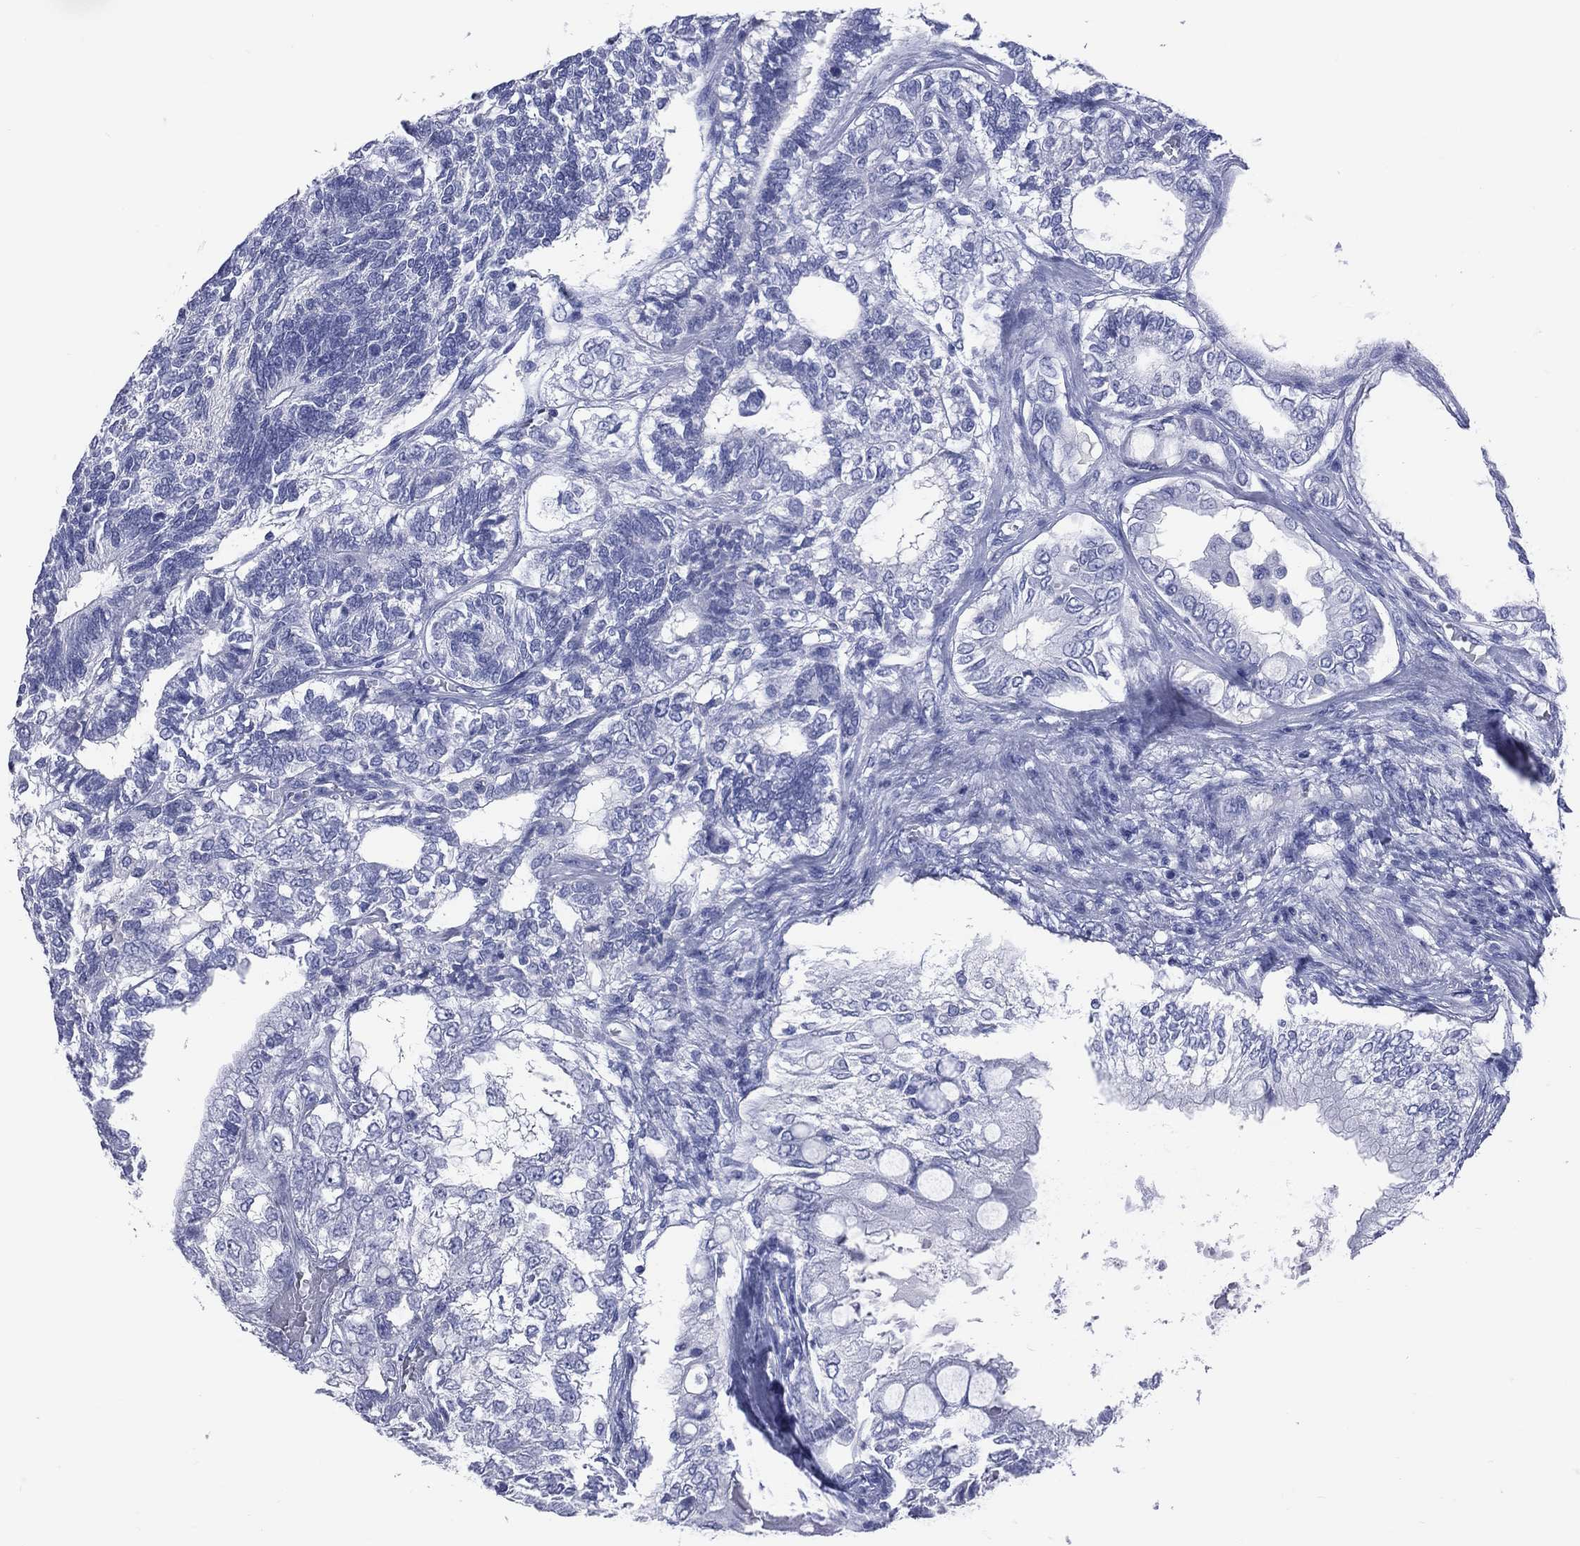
{"staining": {"intensity": "negative", "quantity": "none", "location": "none"}, "tissue": "testis cancer", "cell_type": "Tumor cells", "image_type": "cancer", "snomed": [{"axis": "morphology", "description": "Seminoma, NOS"}, {"axis": "morphology", "description": "Carcinoma, Embryonal, NOS"}, {"axis": "topography", "description": "Testis"}], "caption": "This is a photomicrograph of IHC staining of testis cancer (seminoma), which shows no staining in tumor cells.", "gene": "CYLC1", "patient": {"sex": "male", "age": 41}}